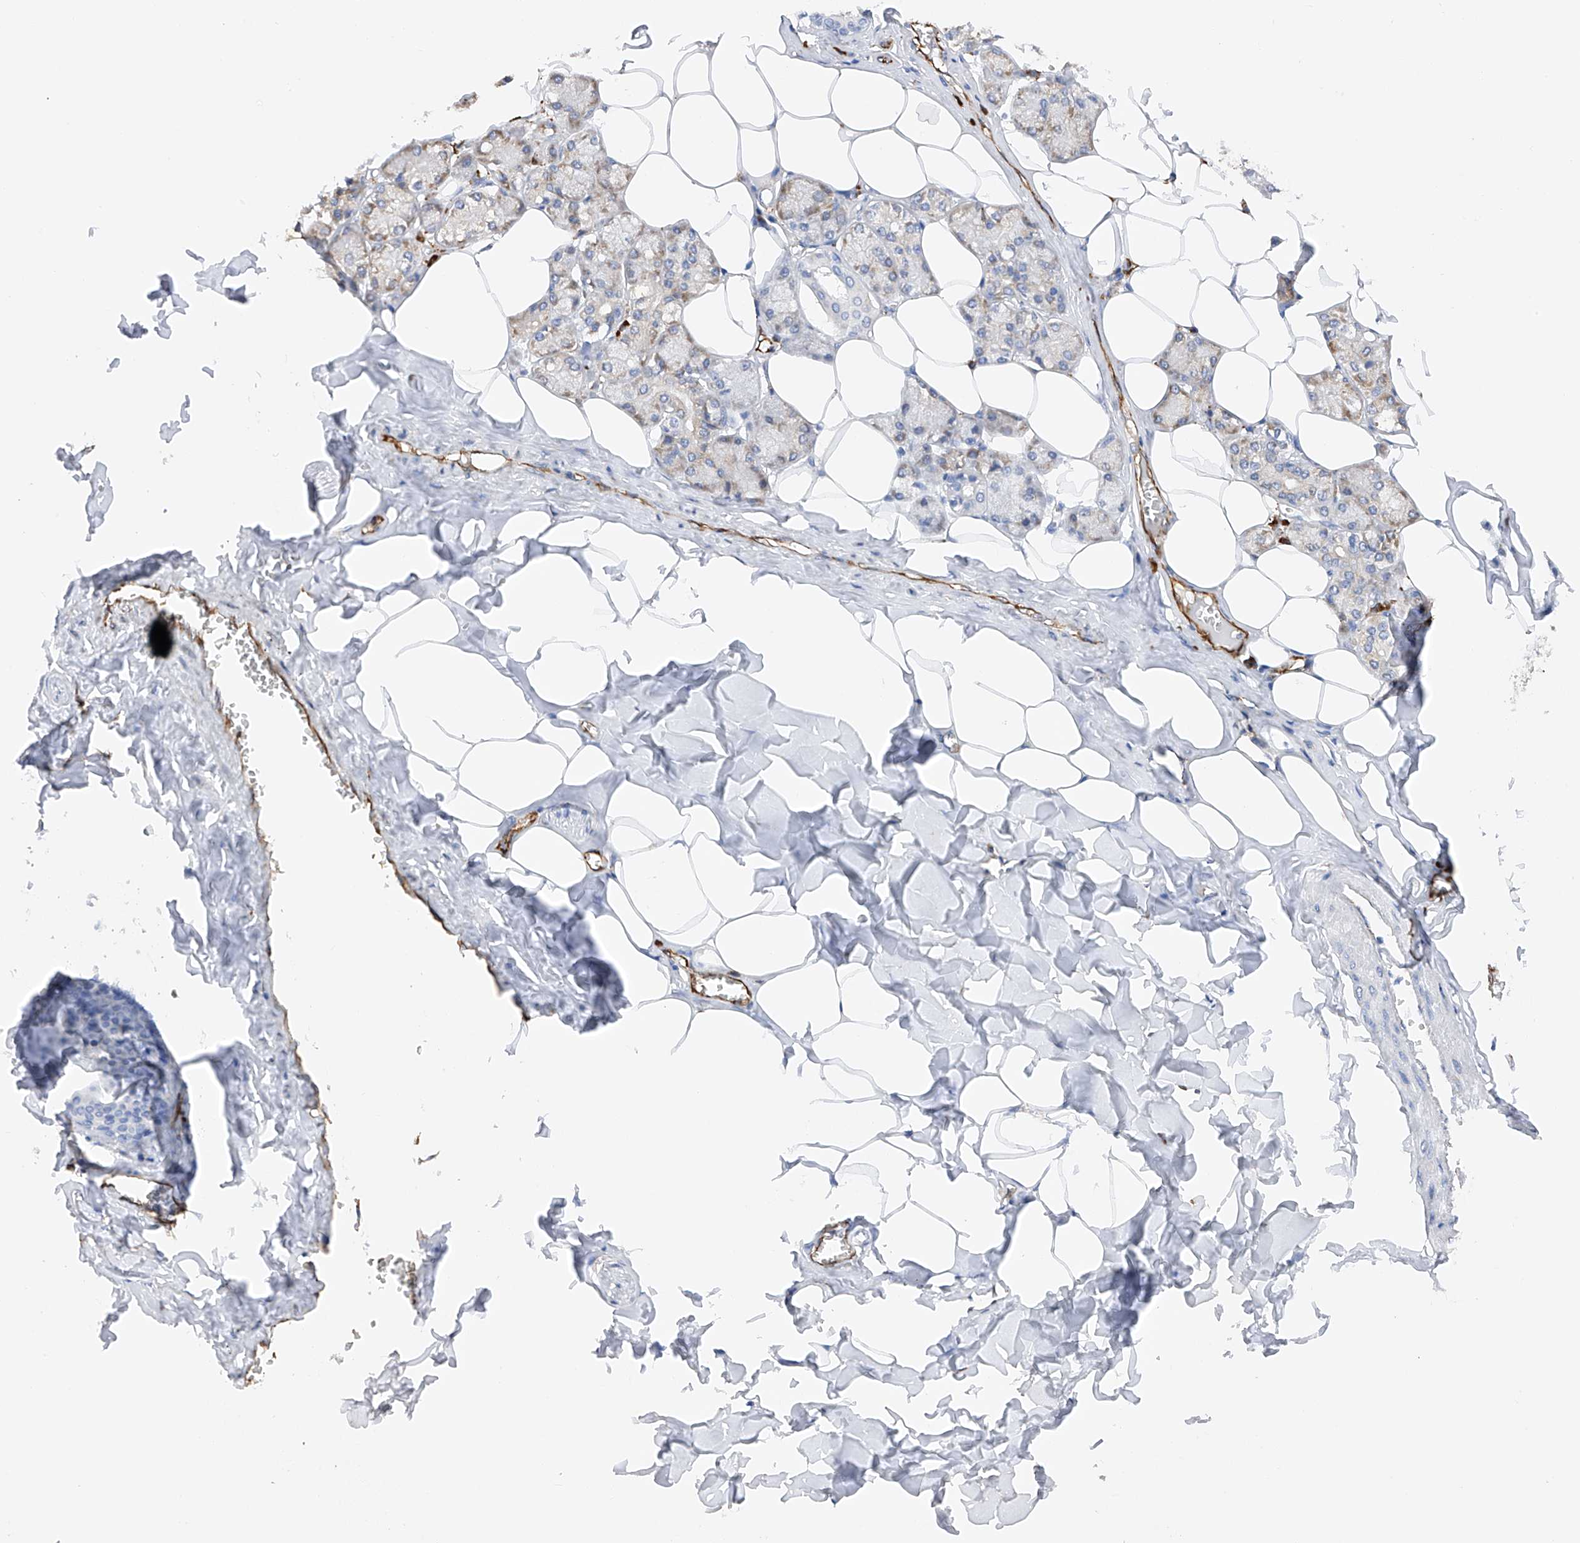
{"staining": {"intensity": "weak", "quantity": "<25%", "location": "cytoplasmic/membranous"}, "tissue": "salivary gland", "cell_type": "Glandular cells", "image_type": "normal", "snomed": [{"axis": "morphology", "description": "Normal tissue, NOS"}, {"axis": "topography", "description": "Salivary gland"}], "caption": "The micrograph demonstrates no significant expression in glandular cells of salivary gland. (IHC, brightfield microscopy, high magnification).", "gene": "PDIA5", "patient": {"sex": "male", "age": 62}}